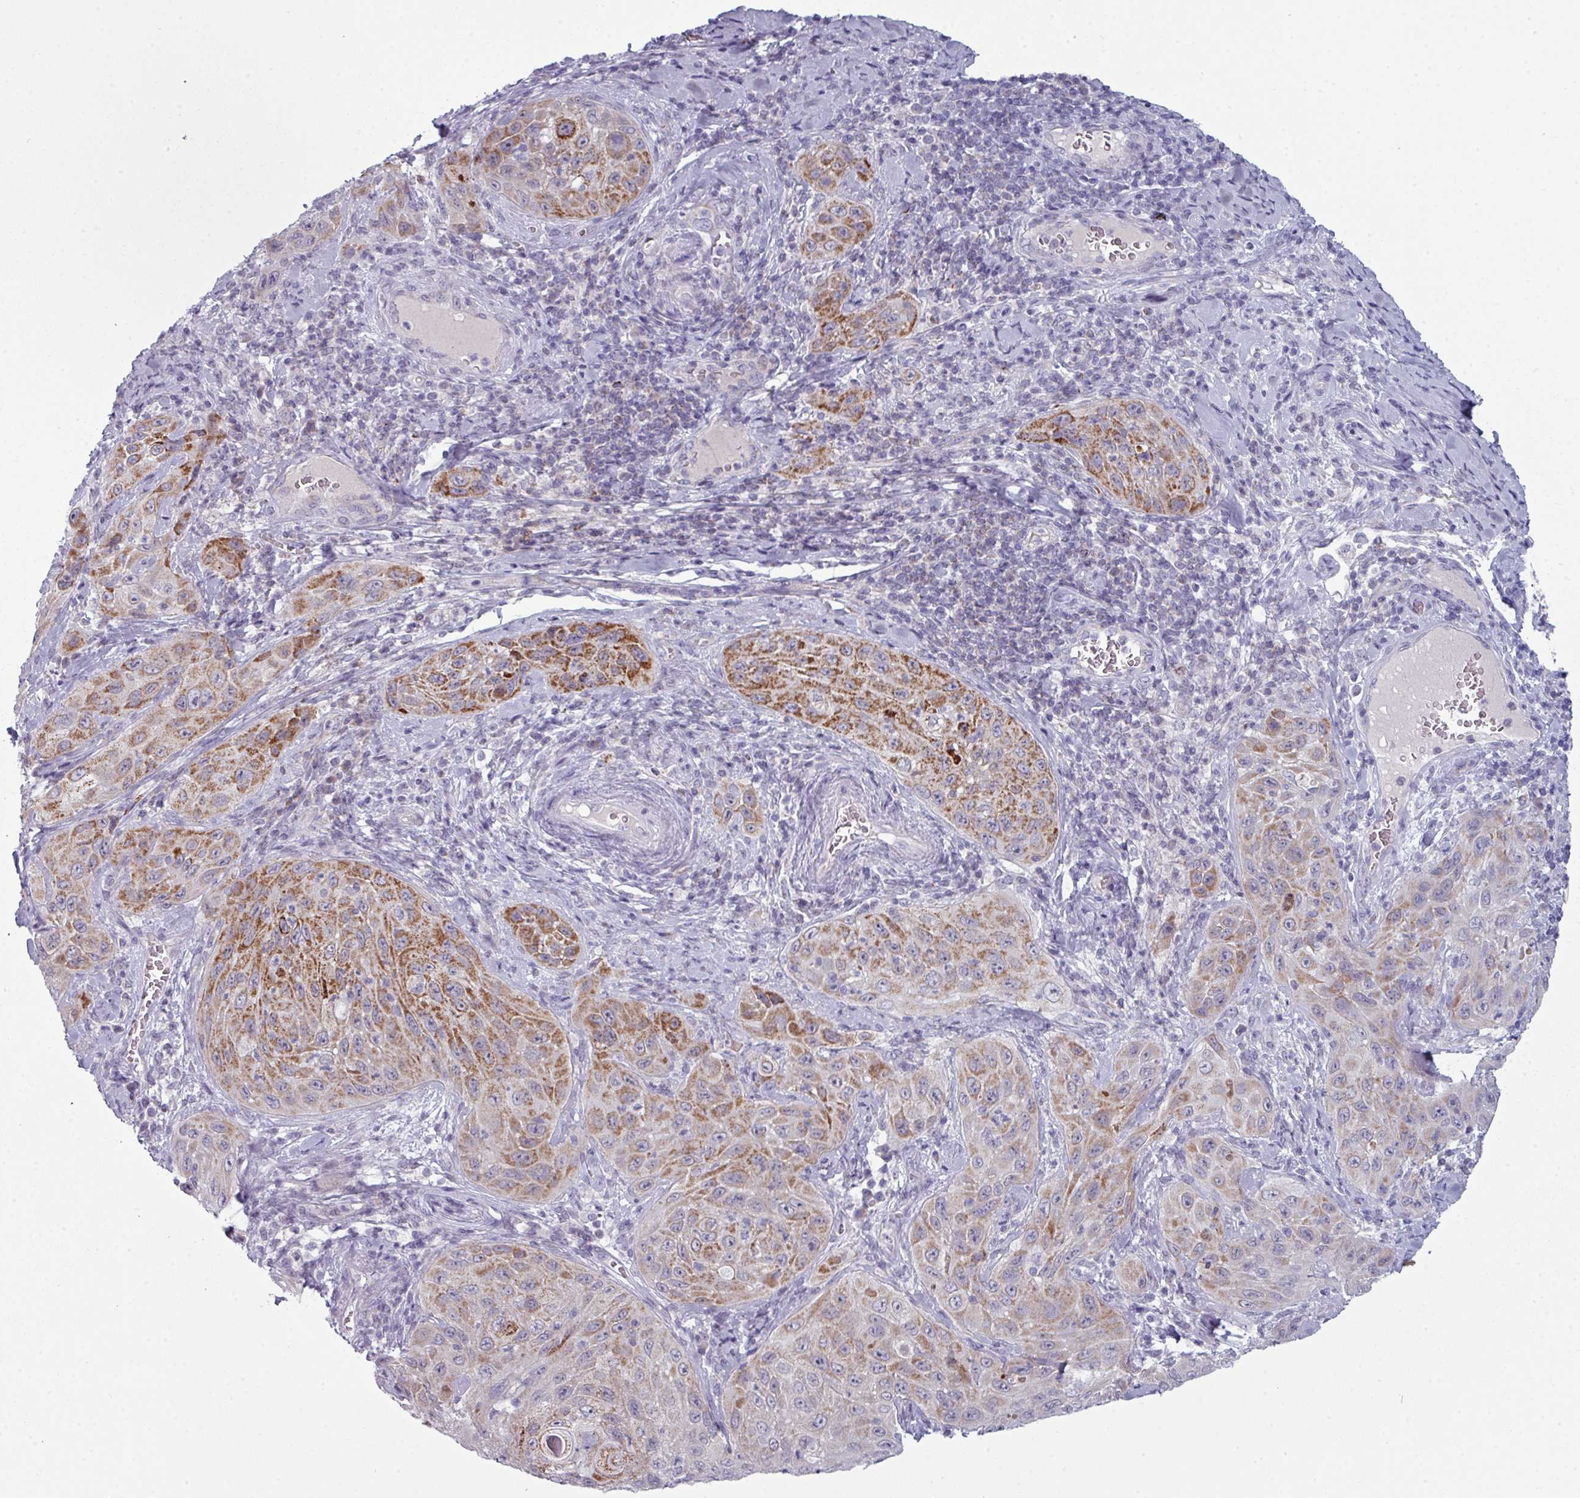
{"staining": {"intensity": "moderate", "quantity": ">75%", "location": "cytoplasmic/membranous"}, "tissue": "cervical cancer", "cell_type": "Tumor cells", "image_type": "cancer", "snomed": [{"axis": "morphology", "description": "Squamous cell carcinoma, NOS"}, {"axis": "topography", "description": "Cervix"}], "caption": "A photomicrograph showing moderate cytoplasmic/membranous expression in approximately >75% of tumor cells in cervical cancer, as visualized by brown immunohistochemical staining.", "gene": "ZNF615", "patient": {"sex": "female", "age": 42}}